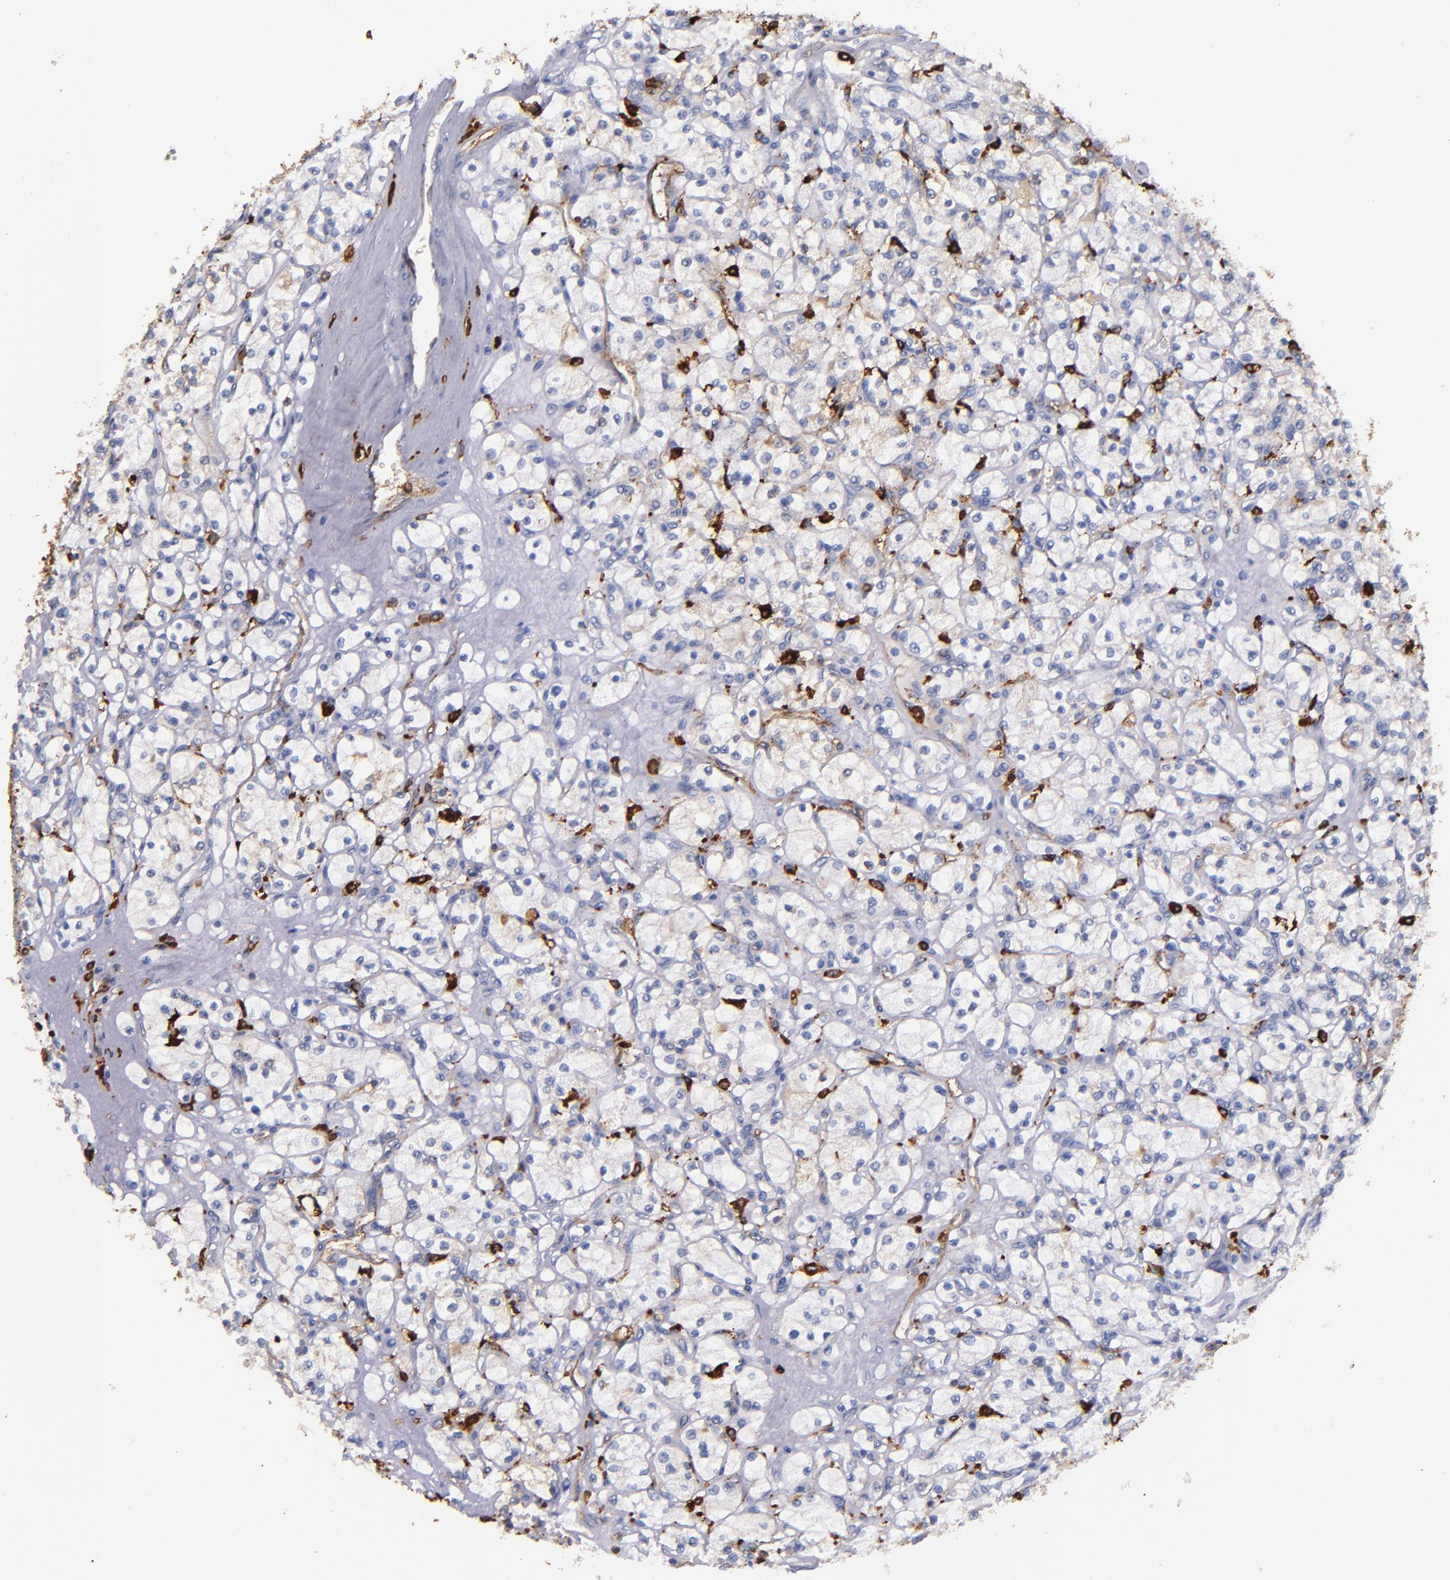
{"staining": {"intensity": "weak", "quantity": "<25%", "location": "cytoplasmic/membranous"}, "tissue": "renal cancer", "cell_type": "Tumor cells", "image_type": "cancer", "snomed": [{"axis": "morphology", "description": "Adenocarcinoma, NOS"}, {"axis": "topography", "description": "Kidney"}], "caption": "Adenocarcinoma (renal) stained for a protein using IHC reveals no positivity tumor cells.", "gene": "HLA-DRA", "patient": {"sex": "female", "age": 83}}